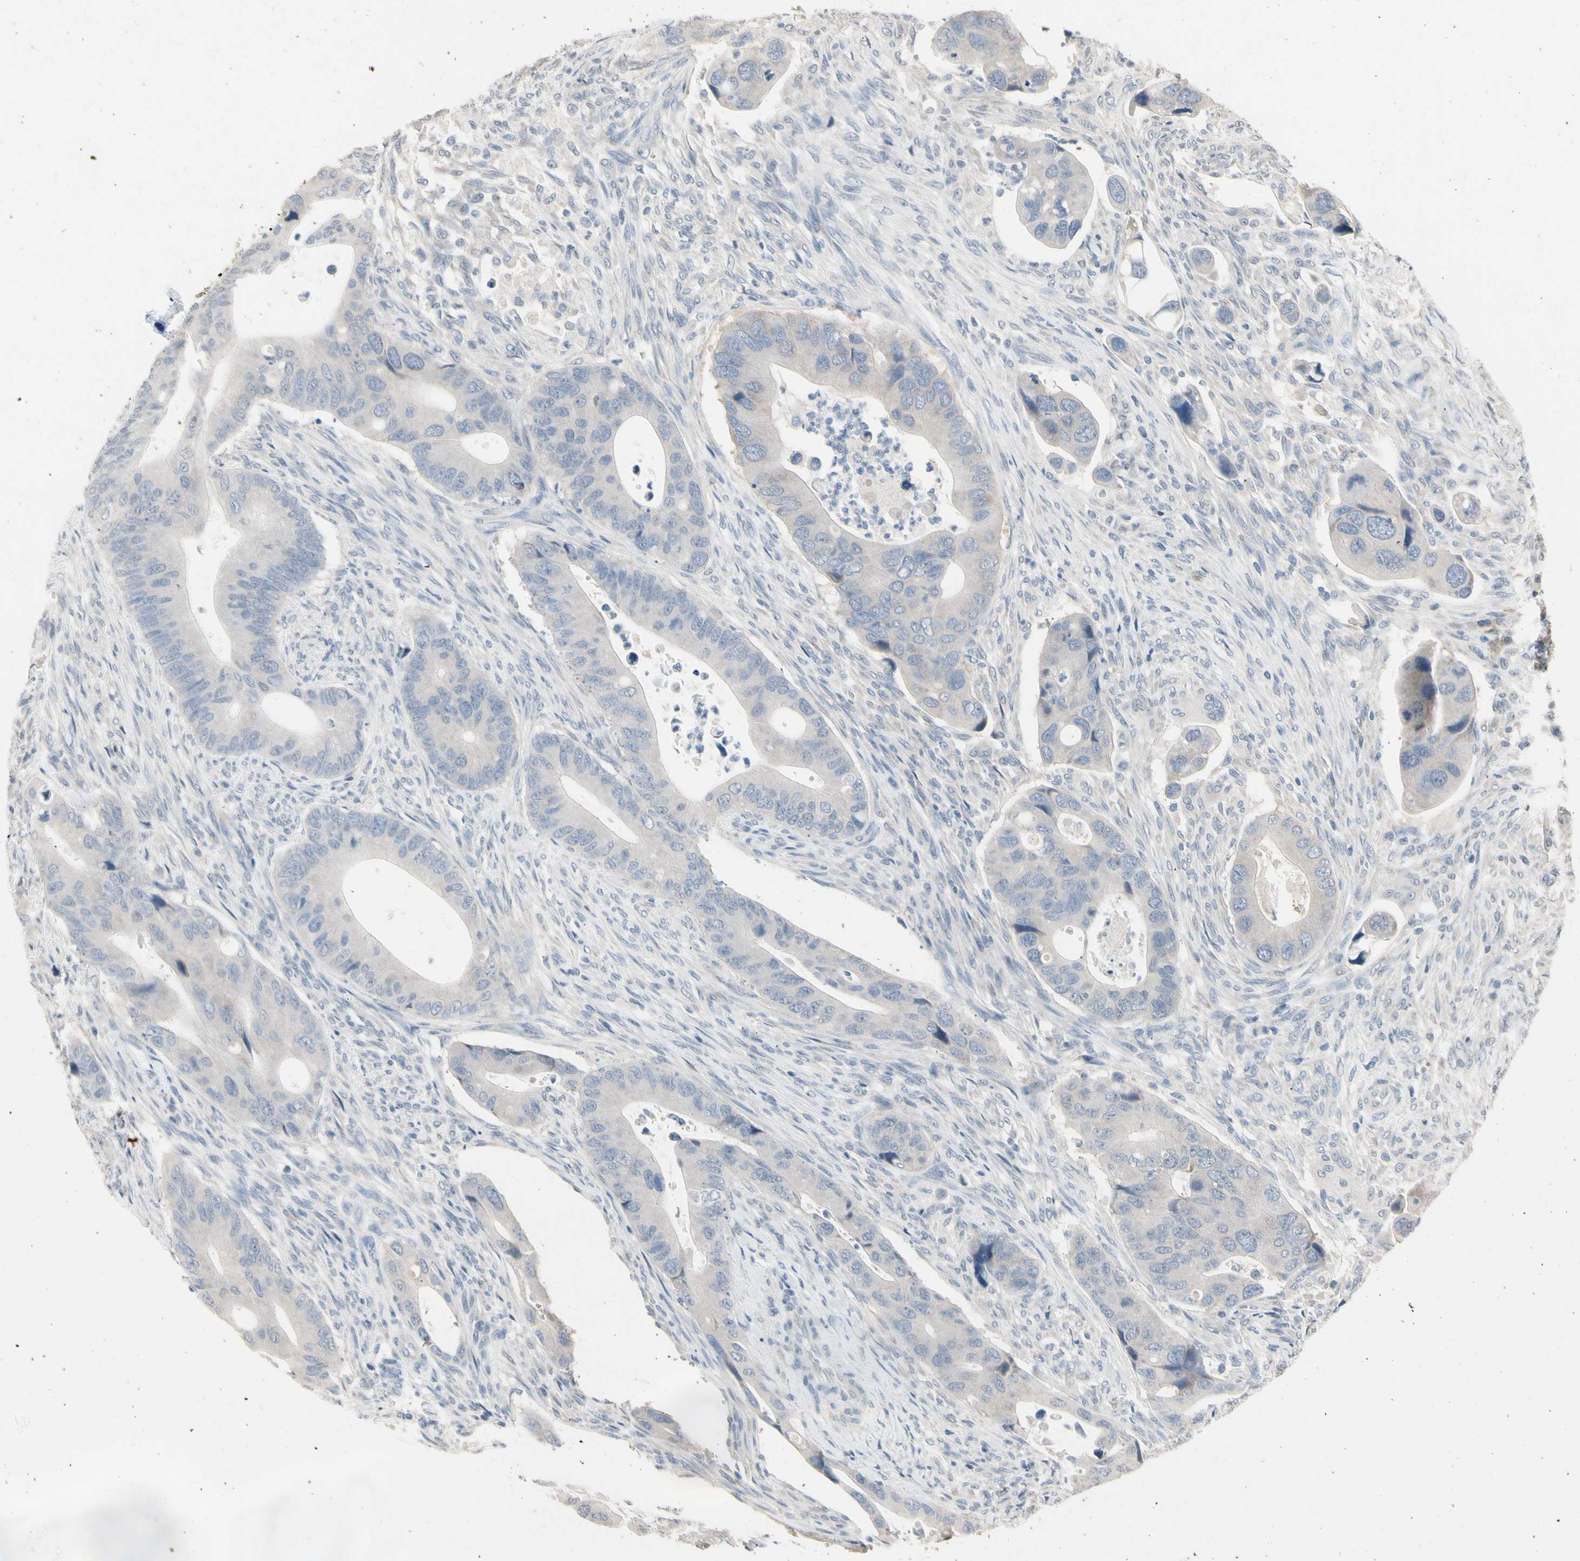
{"staining": {"intensity": "weak", "quantity": "<25%", "location": "cytoplasmic/membranous"}, "tissue": "colorectal cancer", "cell_type": "Tumor cells", "image_type": "cancer", "snomed": [{"axis": "morphology", "description": "Adenocarcinoma, NOS"}, {"axis": "topography", "description": "Rectum"}], "caption": "IHC image of neoplastic tissue: colorectal cancer stained with DAB reveals no significant protein positivity in tumor cells.", "gene": "SV2A", "patient": {"sex": "female", "age": 57}}